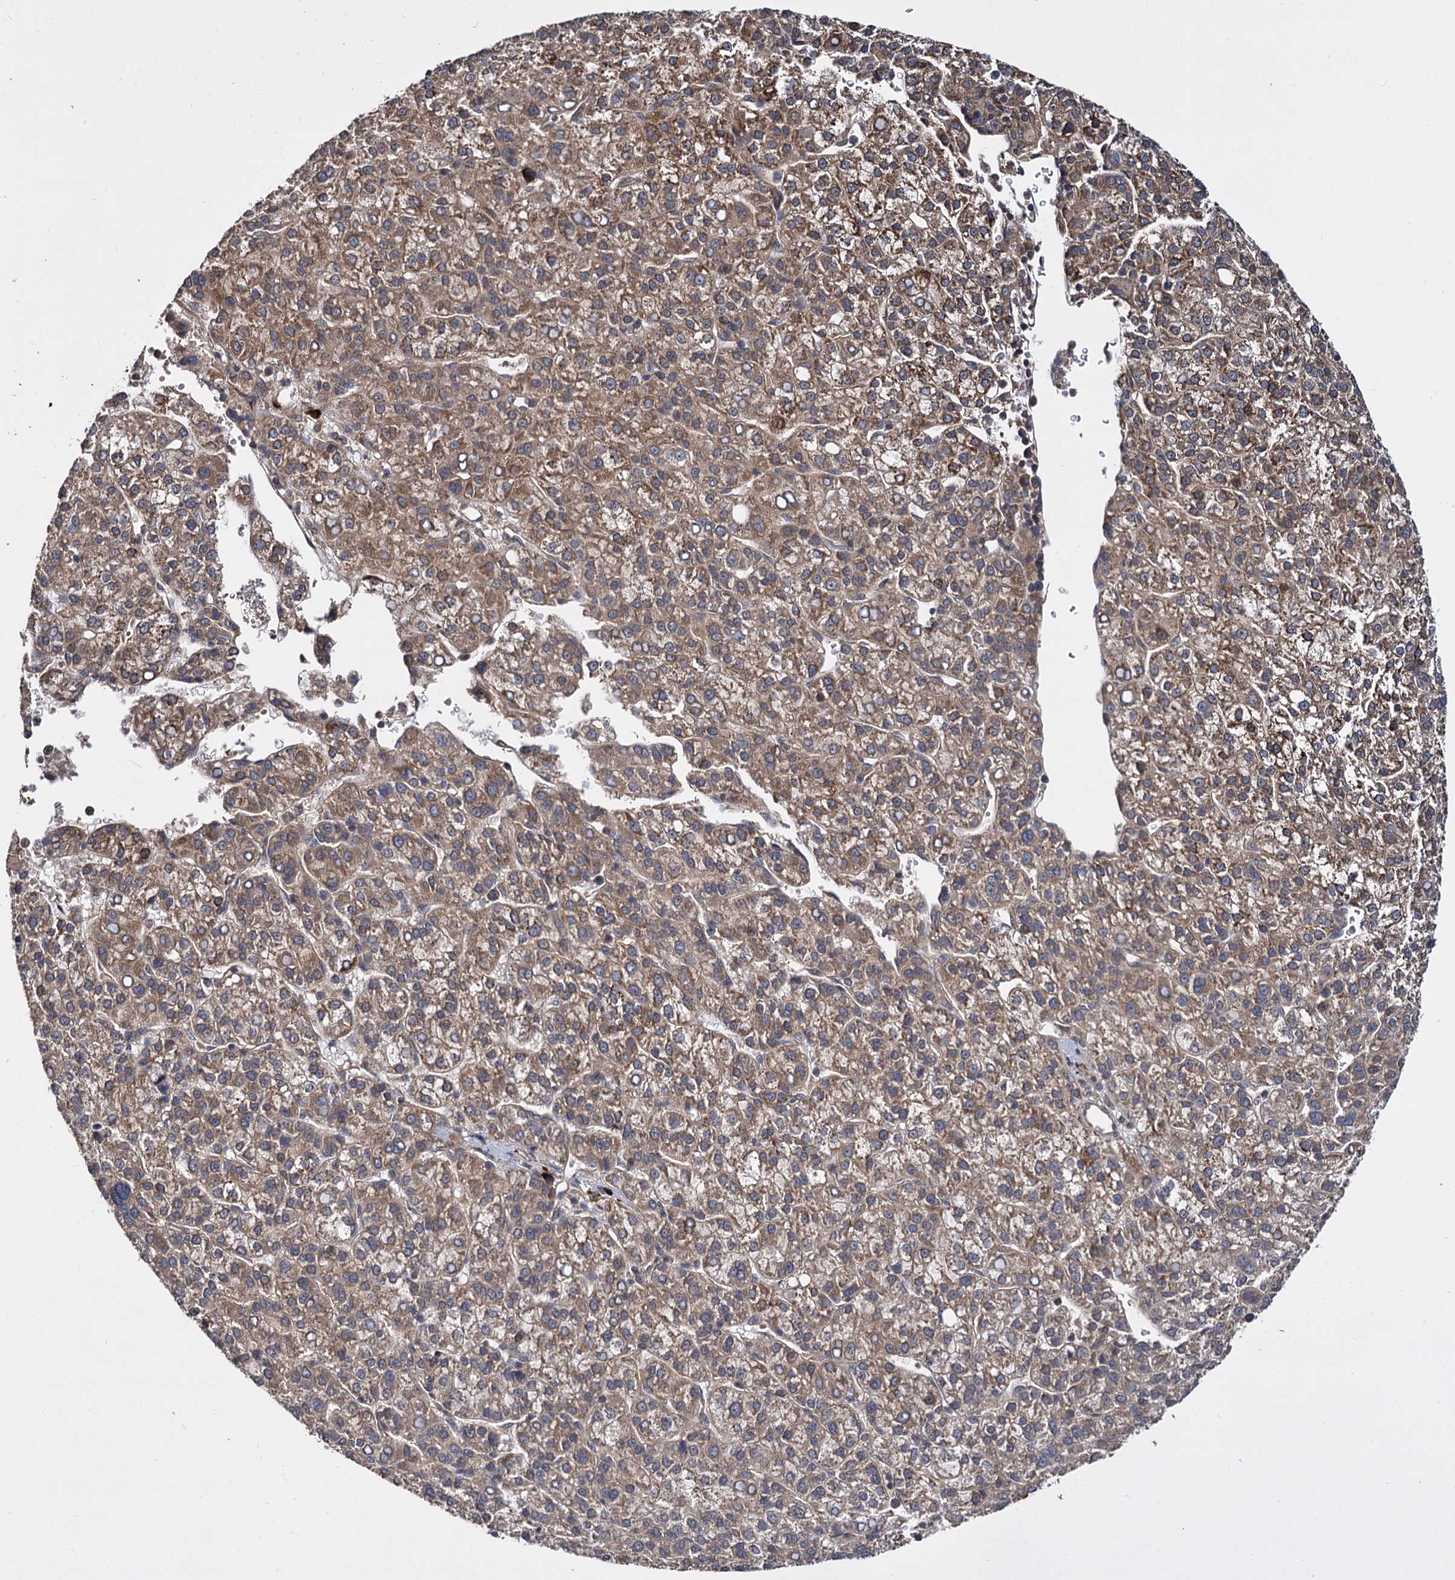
{"staining": {"intensity": "weak", "quantity": ">75%", "location": "cytoplasmic/membranous"}, "tissue": "liver cancer", "cell_type": "Tumor cells", "image_type": "cancer", "snomed": [{"axis": "morphology", "description": "Carcinoma, Hepatocellular, NOS"}, {"axis": "topography", "description": "Liver"}], "caption": "About >75% of tumor cells in human liver cancer (hepatocellular carcinoma) exhibit weak cytoplasmic/membranous protein expression as visualized by brown immunohistochemical staining.", "gene": "INPPL1", "patient": {"sex": "female", "age": 58}}